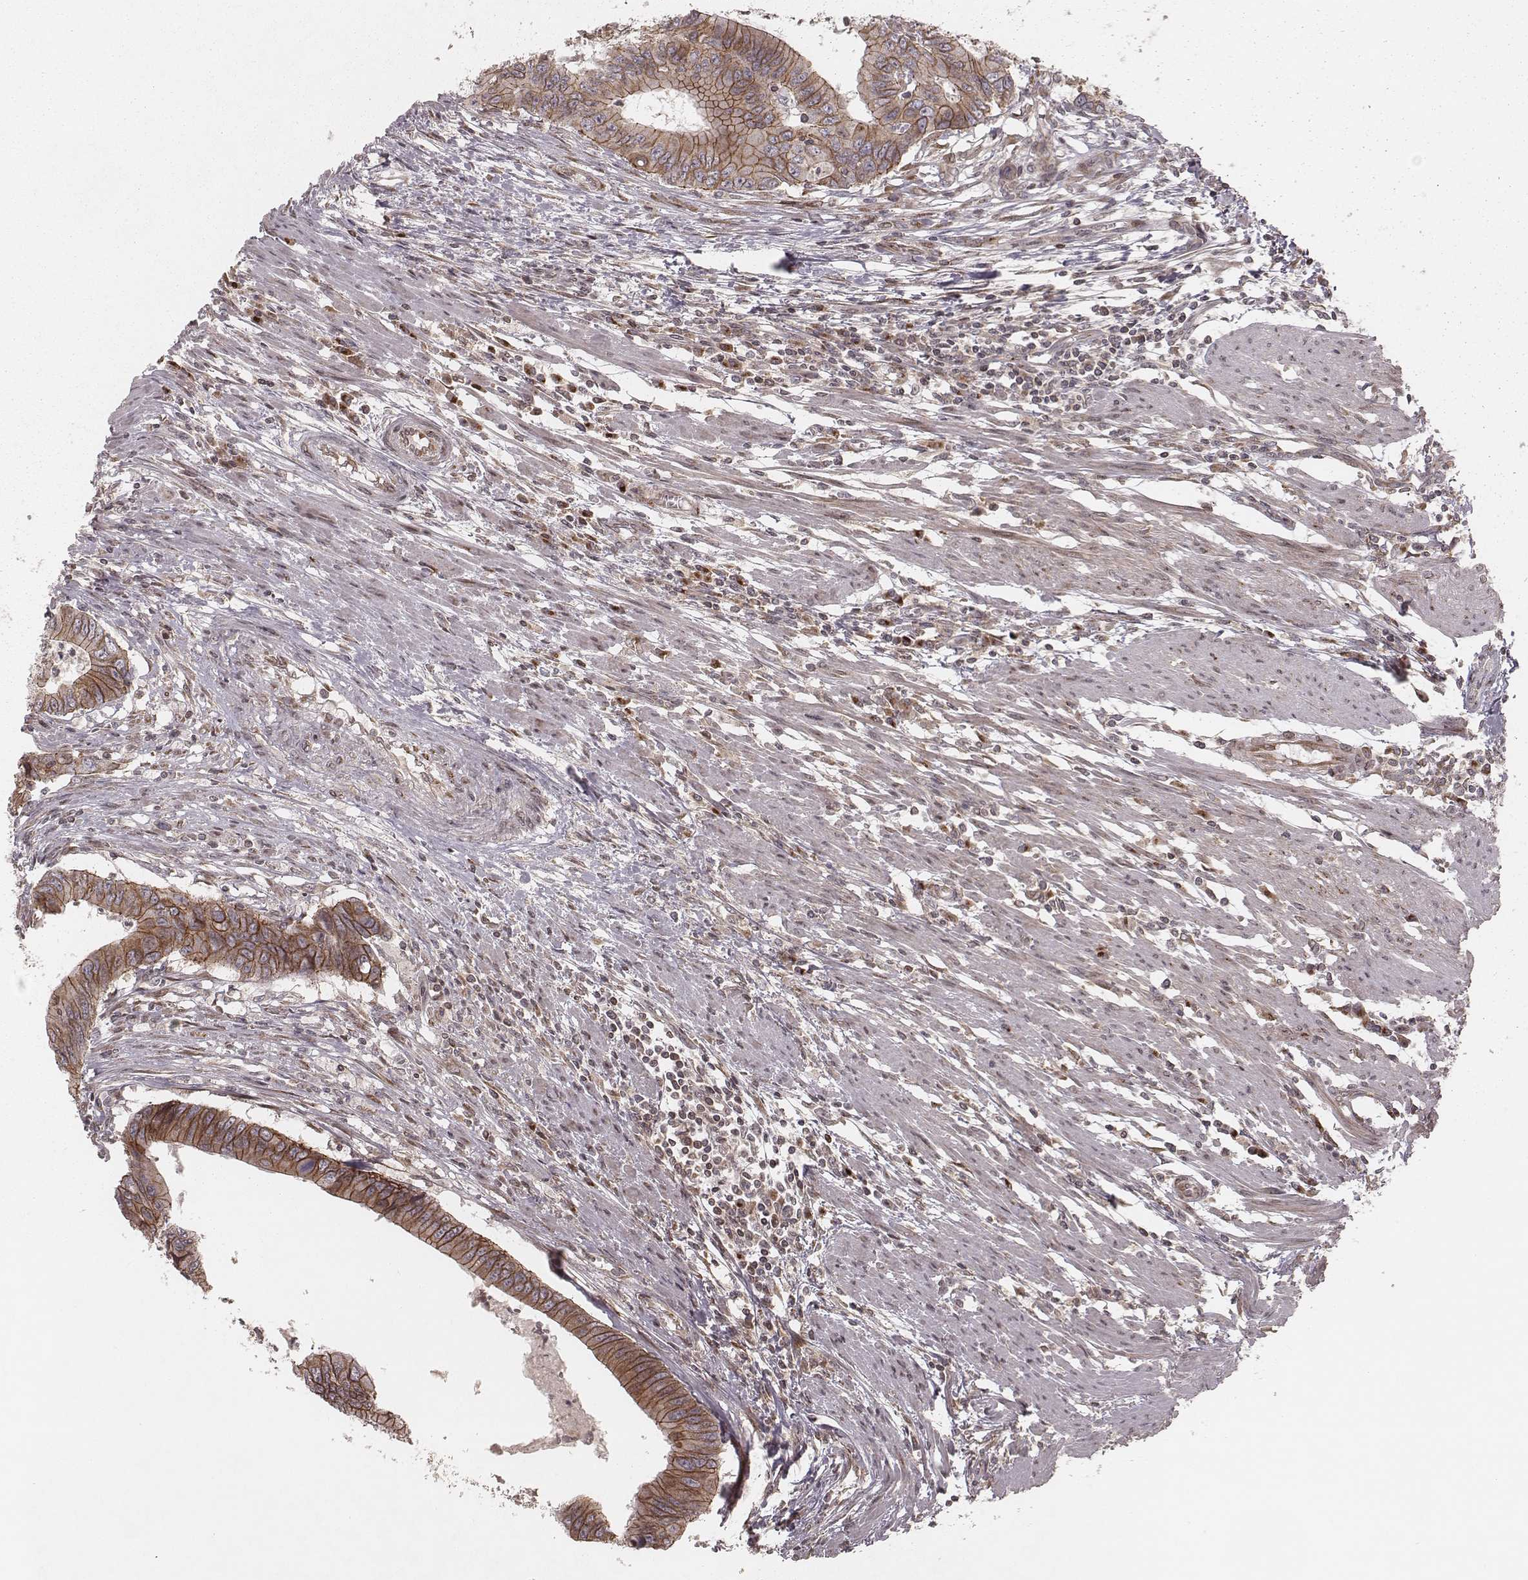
{"staining": {"intensity": "moderate", "quantity": ">75%", "location": "cytoplasmic/membranous"}, "tissue": "colorectal cancer", "cell_type": "Tumor cells", "image_type": "cancer", "snomed": [{"axis": "morphology", "description": "Adenocarcinoma, NOS"}, {"axis": "topography", "description": "Colon"}], "caption": "Protein staining by immunohistochemistry (IHC) displays moderate cytoplasmic/membranous expression in approximately >75% of tumor cells in colorectal cancer.", "gene": "MYO19", "patient": {"sex": "male", "age": 53}}